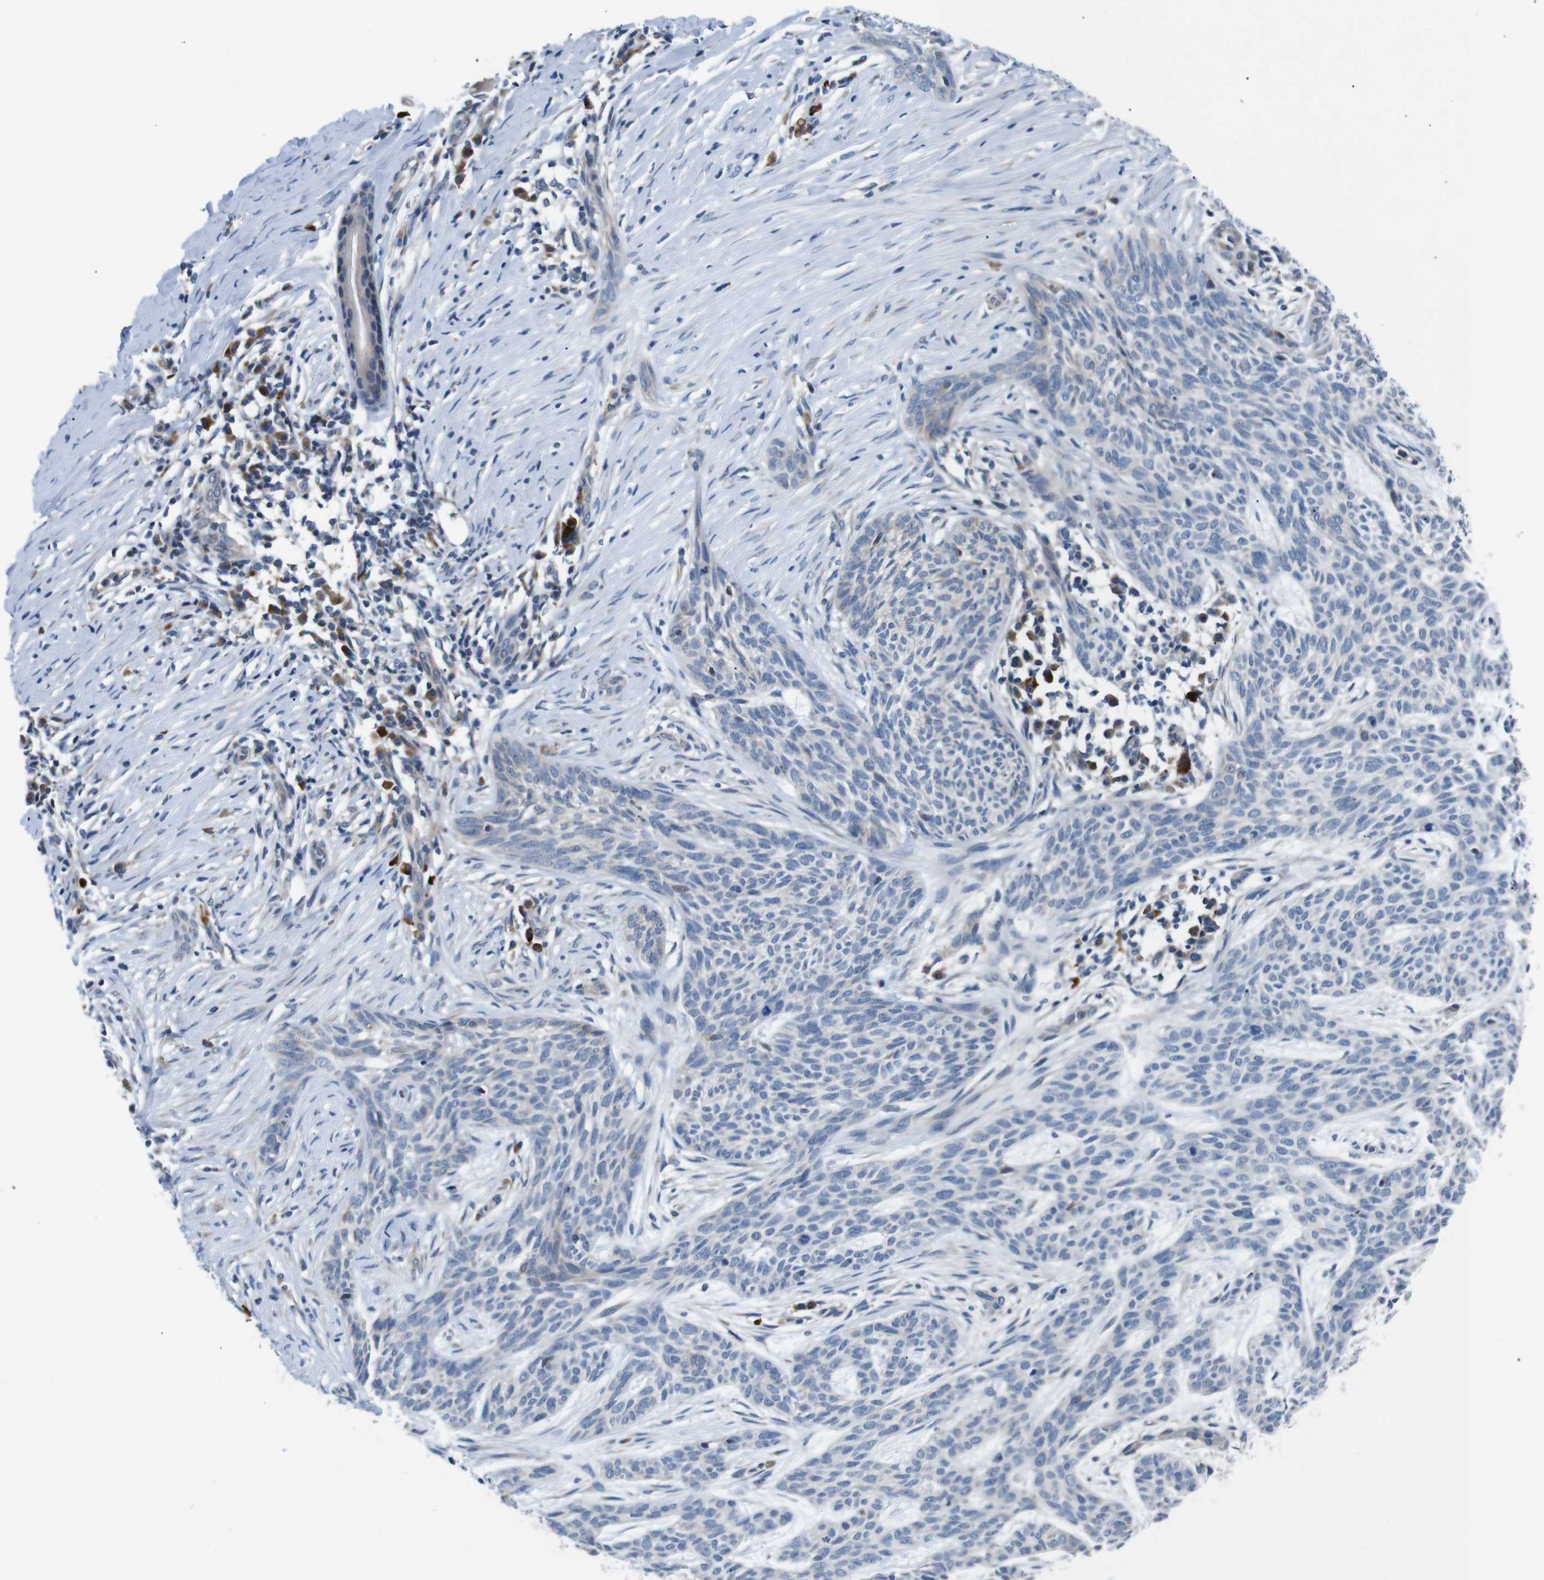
{"staining": {"intensity": "negative", "quantity": "none", "location": "none"}, "tissue": "skin cancer", "cell_type": "Tumor cells", "image_type": "cancer", "snomed": [{"axis": "morphology", "description": "Basal cell carcinoma"}, {"axis": "topography", "description": "Skin"}], "caption": "There is no significant staining in tumor cells of skin cancer (basal cell carcinoma).", "gene": "JAK1", "patient": {"sex": "female", "age": 59}}